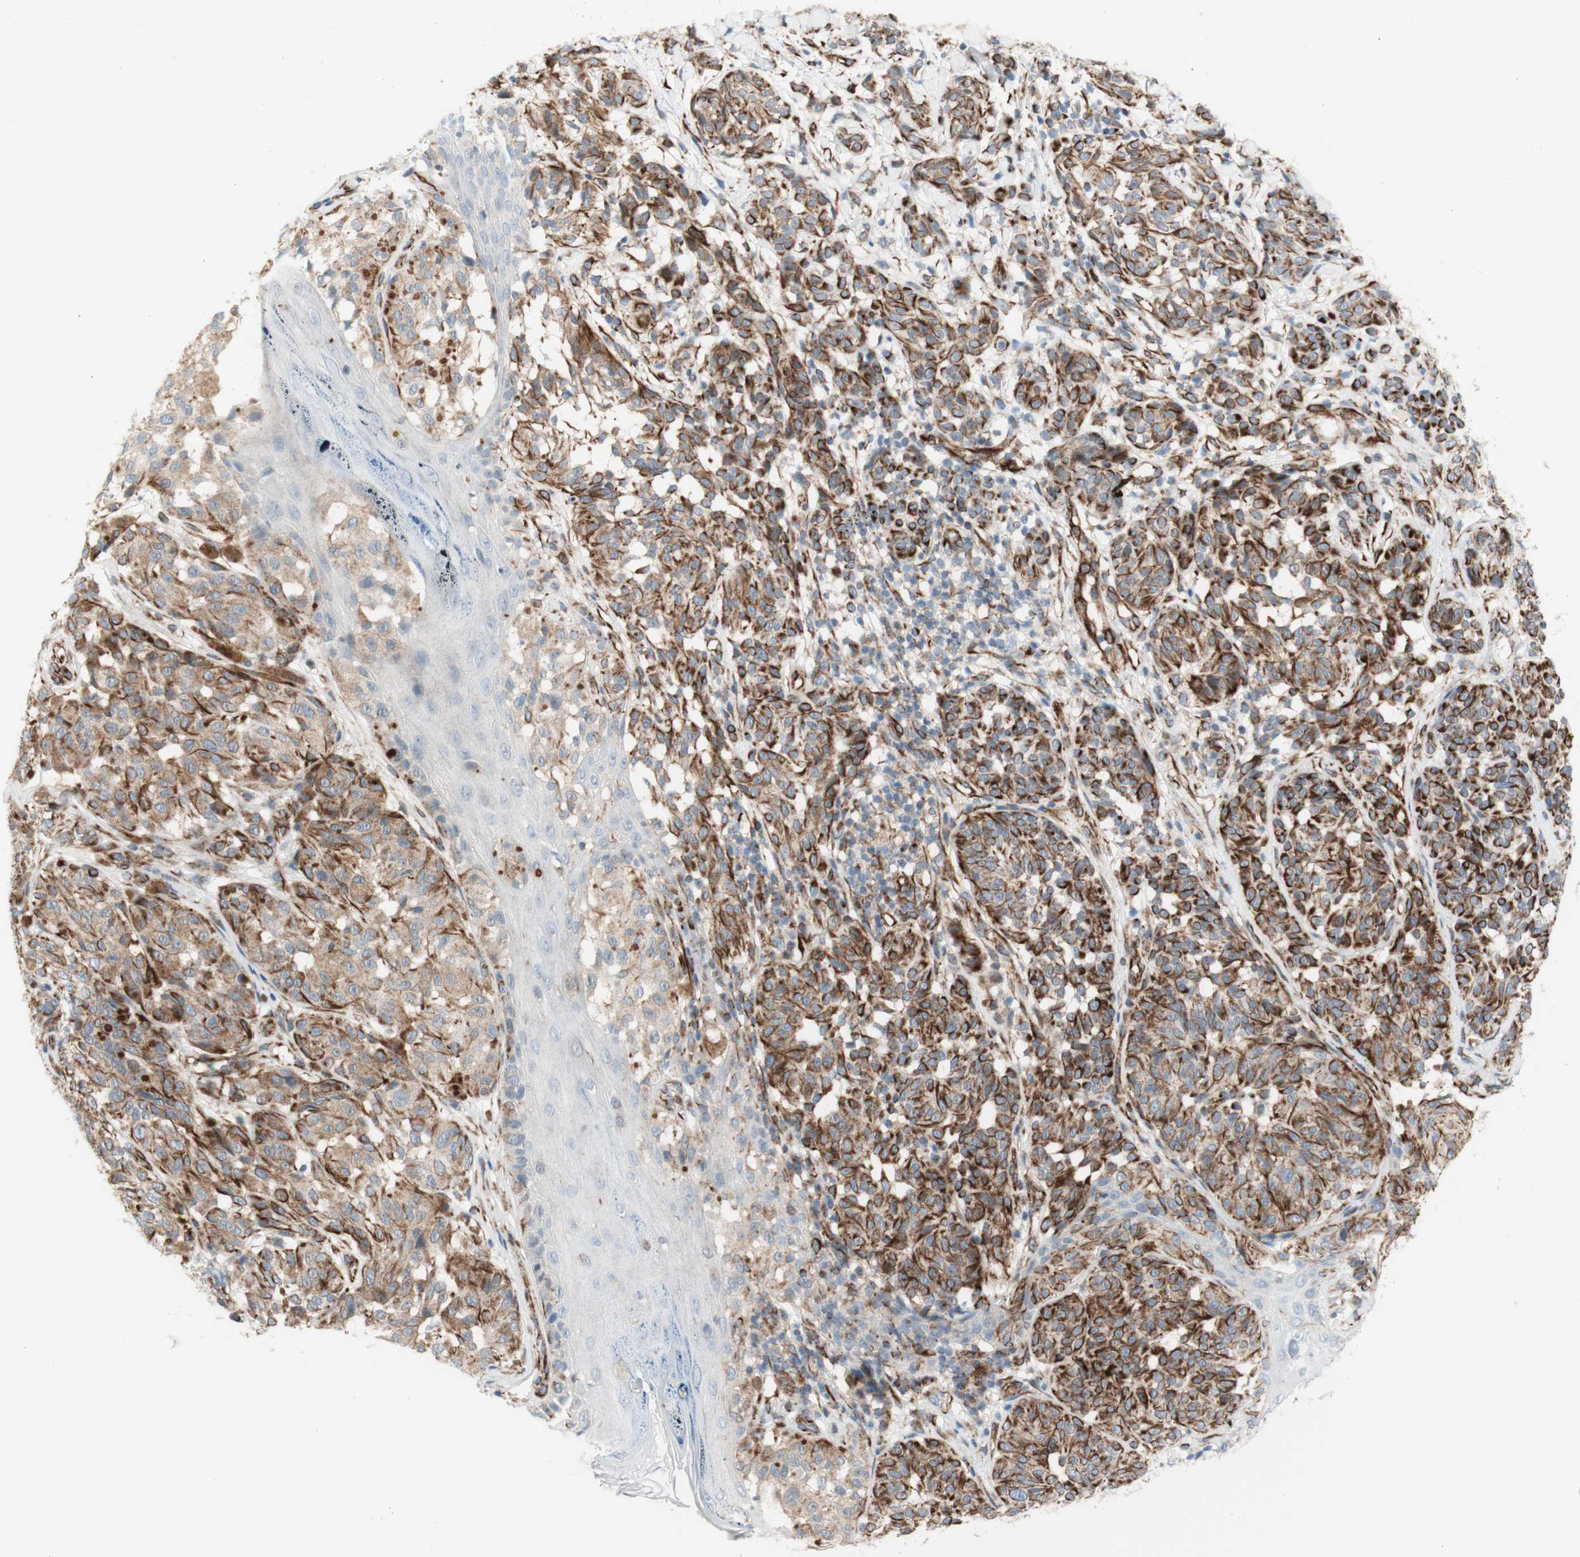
{"staining": {"intensity": "strong", "quantity": ">75%", "location": "cytoplasmic/membranous"}, "tissue": "melanoma", "cell_type": "Tumor cells", "image_type": "cancer", "snomed": [{"axis": "morphology", "description": "Malignant melanoma, NOS"}, {"axis": "topography", "description": "Skin"}], "caption": "A brown stain labels strong cytoplasmic/membranous positivity of a protein in human melanoma tumor cells.", "gene": "POU2AF1", "patient": {"sex": "female", "age": 46}}